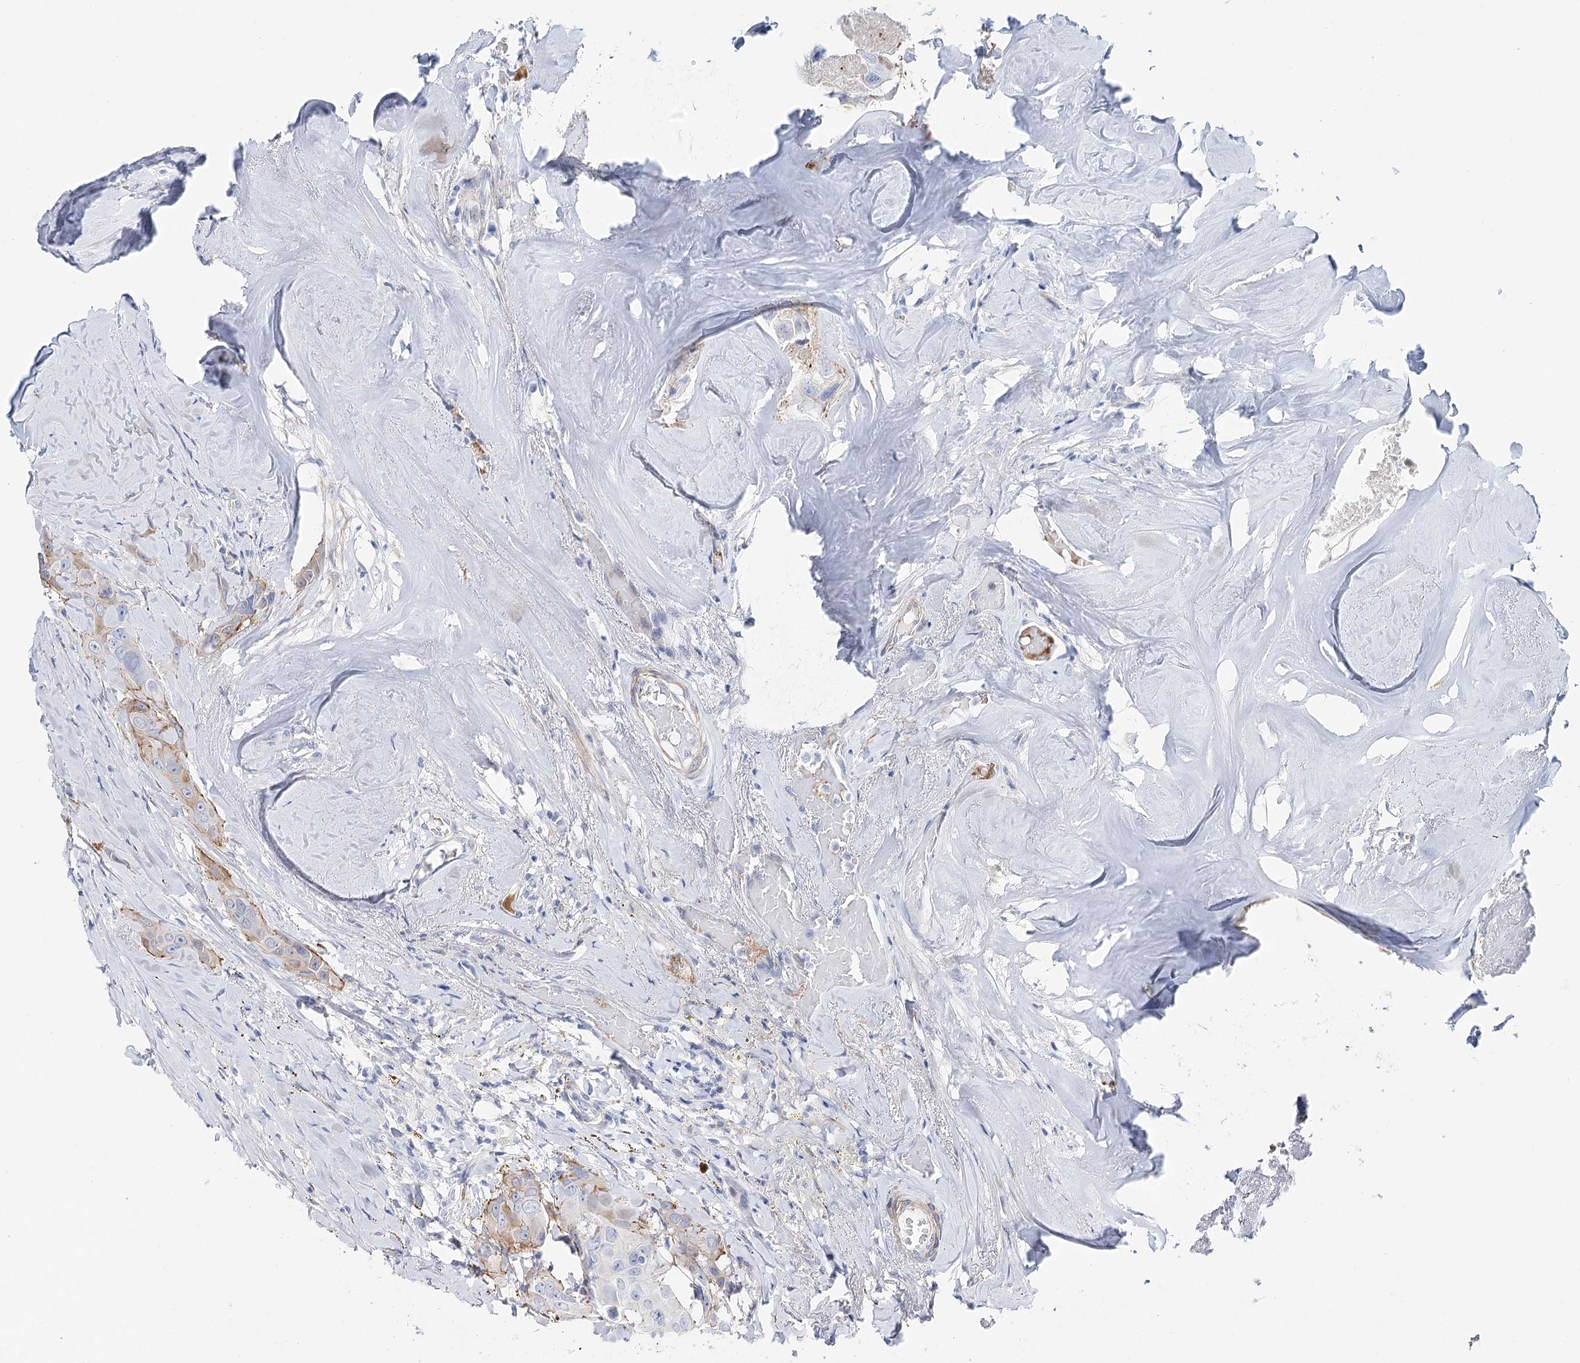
{"staining": {"intensity": "negative", "quantity": "none", "location": "none"}, "tissue": "head and neck cancer", "cell_type": "Tumor cells", "image_type": "cancer", "snomed": [{"axis": "morphology", "description": "Adenocarcinoma, NOS"}, {"axis": "morphology", "description": "Adenocarcinoma, metastatic, NOS"}, {"axis": "topography", "description": "Head-Neck"}], "caption": "Photomicrograph shows no significant protein positivity in tumor cells of head and neck adenocarcinoma.", "gene": "ANKRD23", "patient": {"sex": "male", "age": 75}}